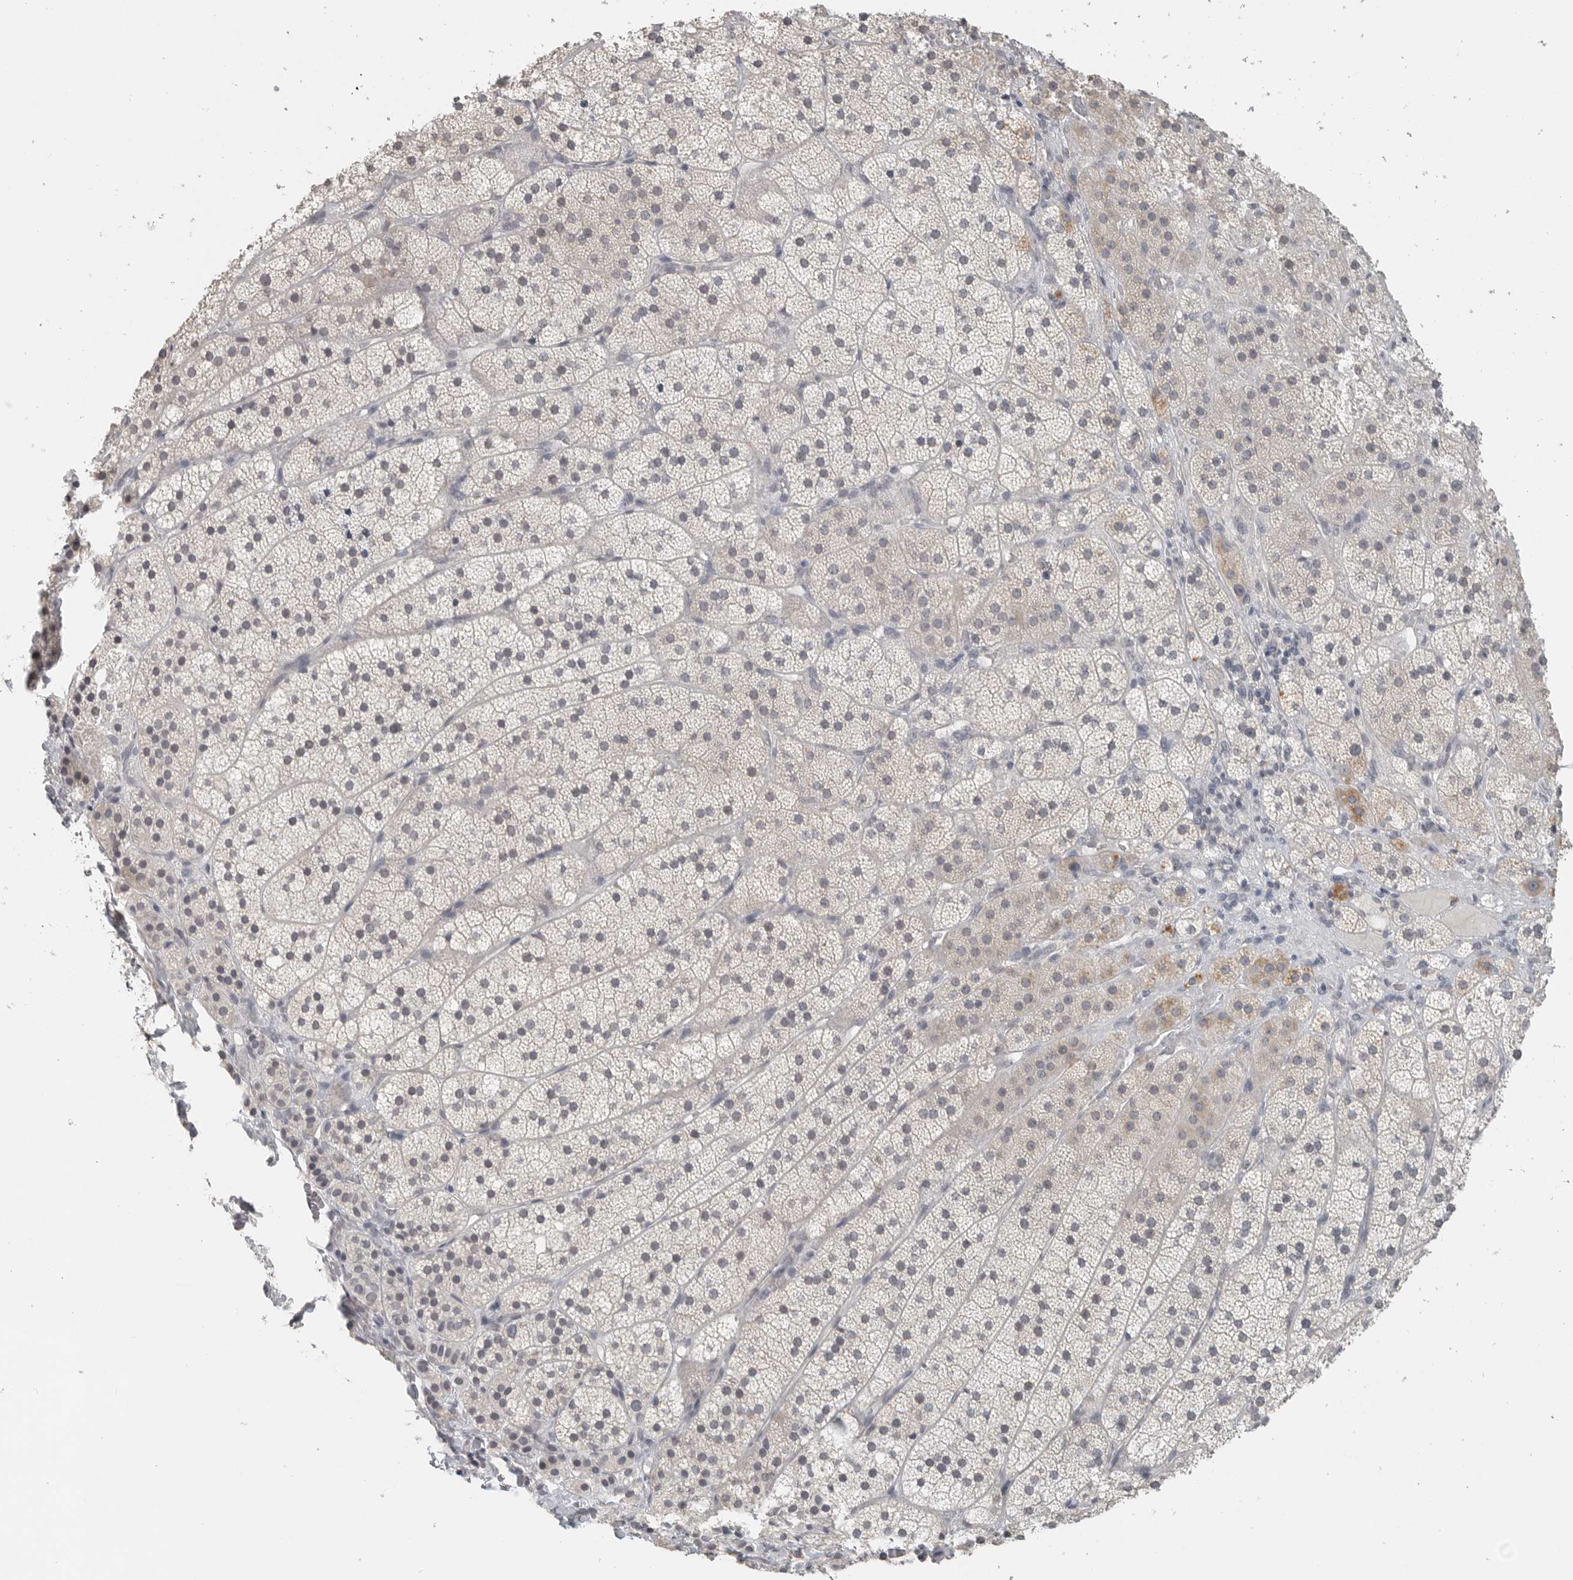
{"staining": {"intensity": "weak", "quantity": "<25%", "location": "cytoplasmic/membranous"}, "tissue": "adrenal gland", "cell_type": "Glandular cells", "image_type": "normal", "snomed": [{"axis": "morphology", "description": "Normal tissue, NOS"}, {"axis": "topography", "description": "Adrenal gland"}], "caption": "A histopathology image of adrenal gland stained for a protein shows no brown staining in glandular cells. (Brightfield microscopy of DAB (3,3'-diaminobenzidine) immunohistochemistry (IHC) at high magnification).", "gene": "FOXP3", "patient": {"sex": "female", "age": 44}}